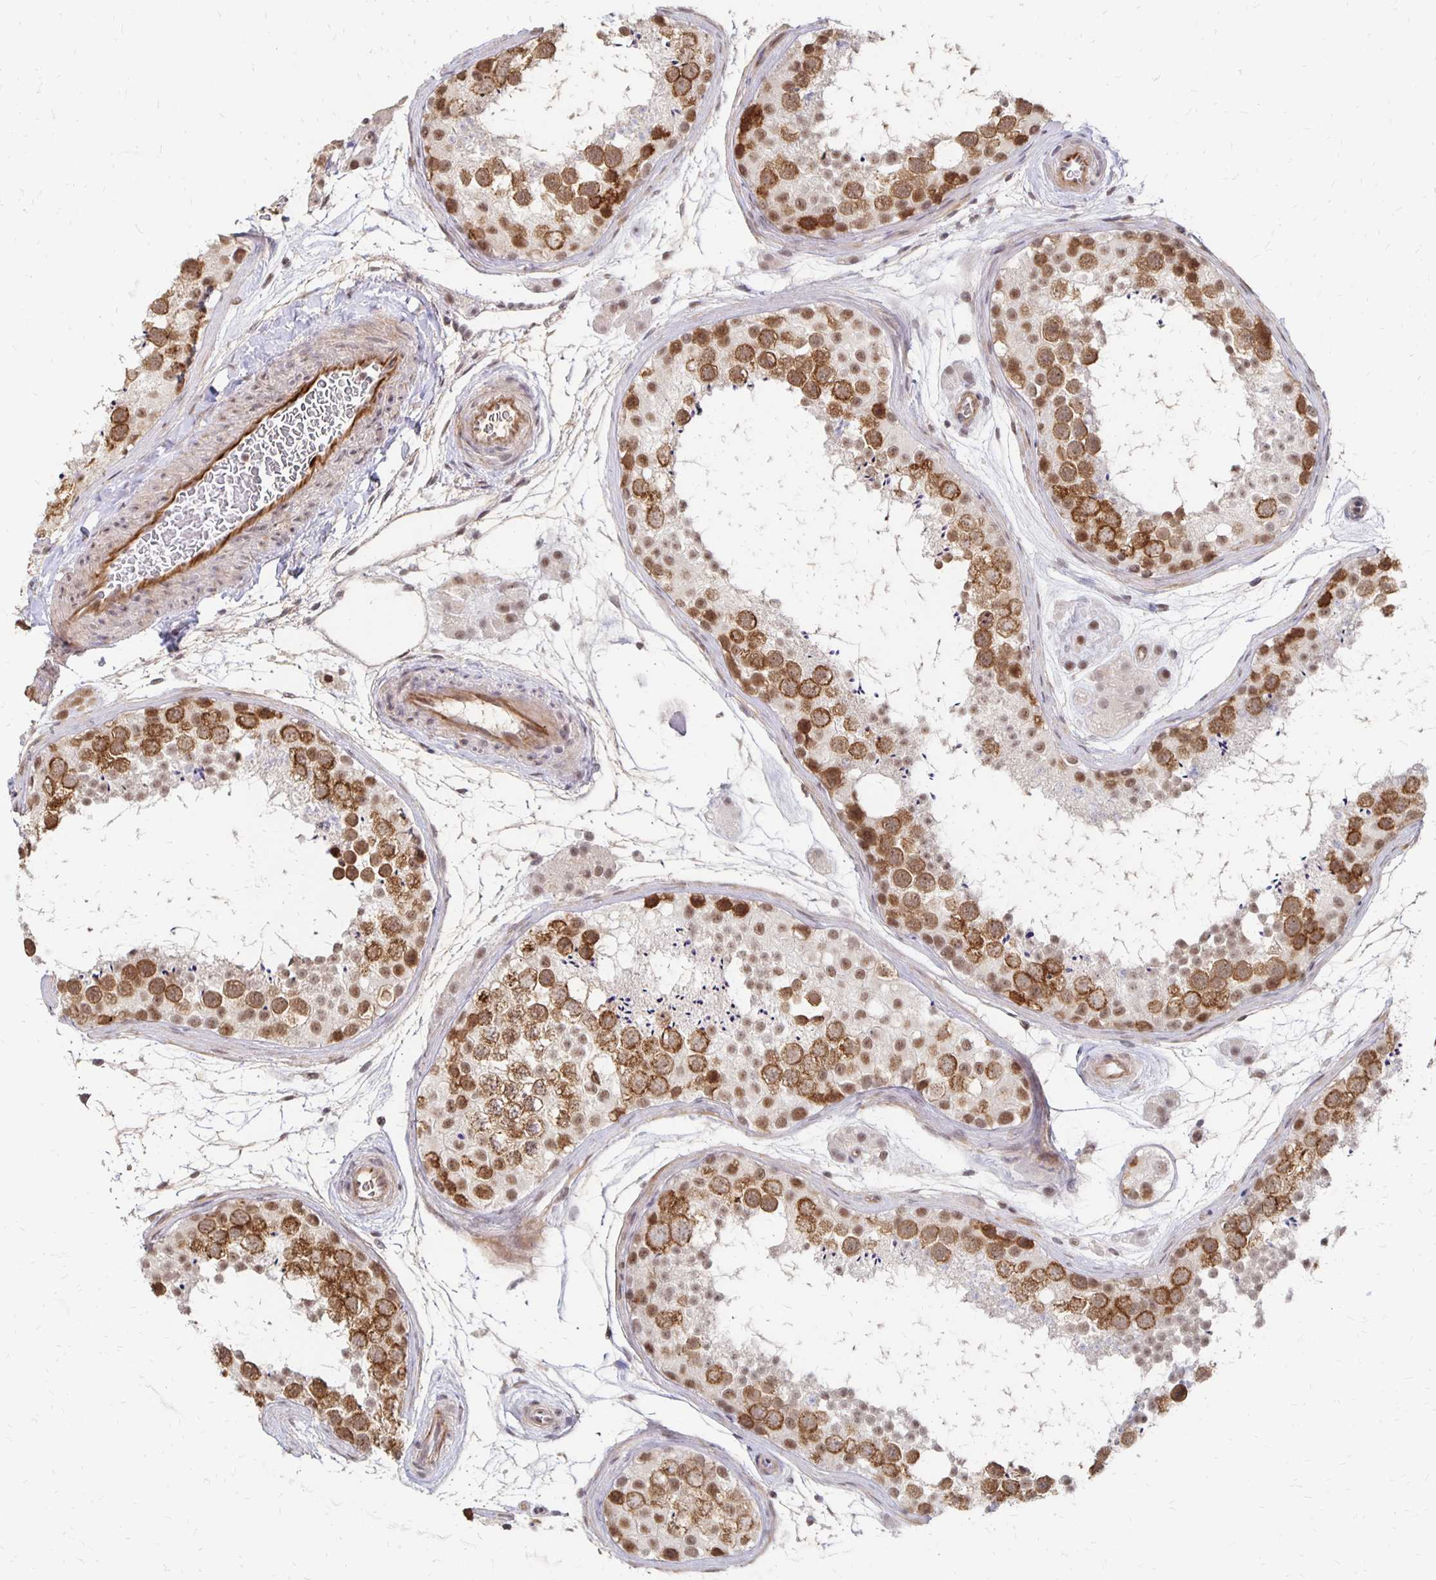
{"staining": {"intensity": "moderate", "quantity": ">75%", "location": "cytoplasmic/membranous,nuclear"}, "tissue": "testis", "cell_type": "Cells in seminiferous ducts", "image_type": "normal", "snomed": [{"axis": "morphology", "description": "Normal tissue, NOS"}, {"axis": "topography", "description": "Testis"}], "caption": "About >75% of cells in seminiferous ducts in normal human testis exhibit moderate cytoplasmic/membranous,nuclear protein expression as visualized by brown immunohistochemical staining.", "gene": "CLASRP", "patient": {"sex": "male", "age": 41}}